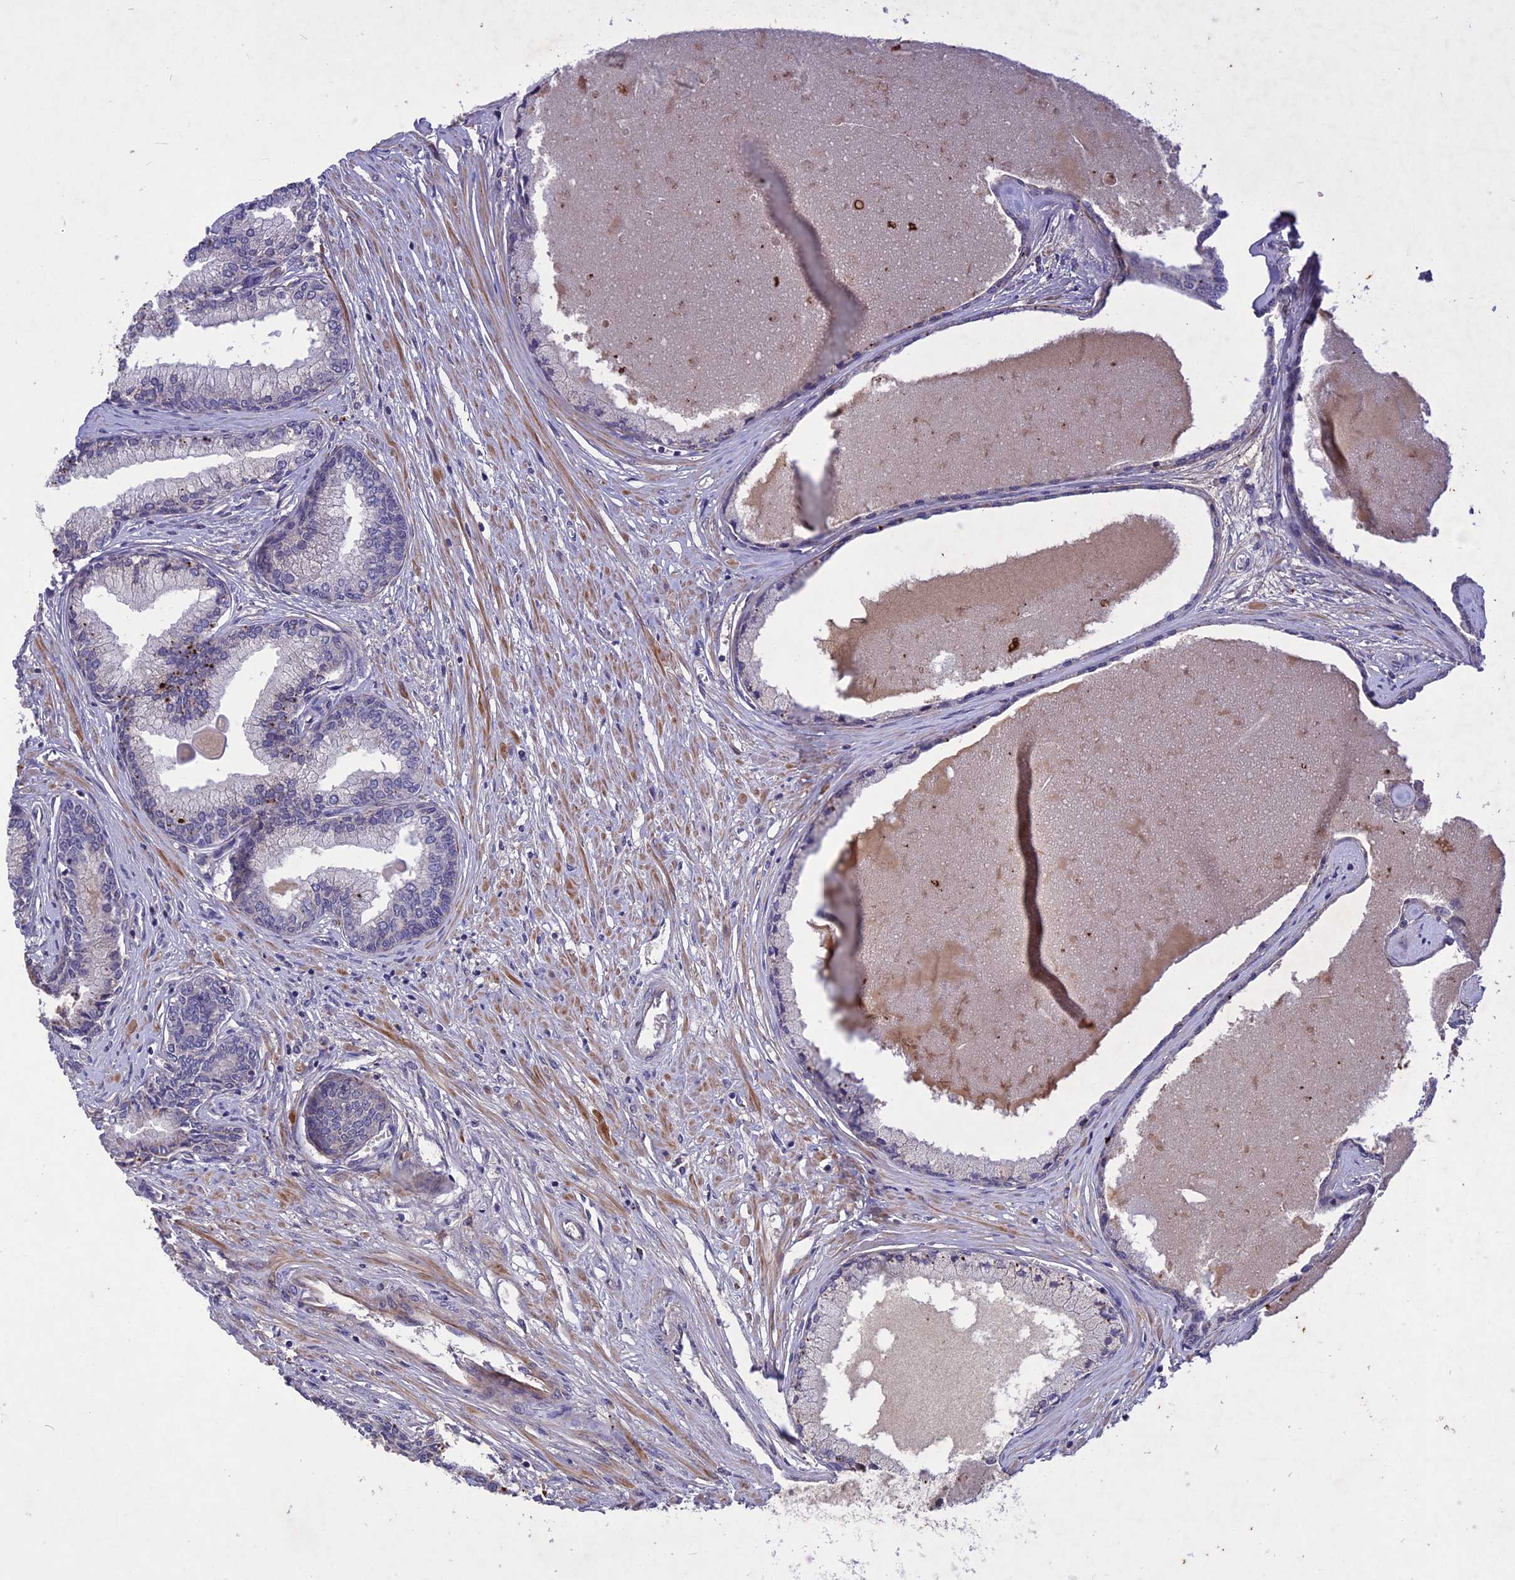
{"staining": {"intensity": "negative", "quantity": "none", "location": "none"}, "tissue": "prostate cancer", "cell_type": "Tumor cells", "image_type": "cancer", "snomed": [{"axis": "morphology", "description": "Adenocarcinoma, High grade"}, {"axis": "topography", "description": "Prostate"}], "caption": "IHC photomicrograph of neoplastic tissue: human prostate adenocarcinoma (high-grade) stained with DAB (3,3'-diaminobenzidine) shows no significant protein expression in tumor cells.", "gene": "ADO", "patient": {"sex": "male", "age": 74}}